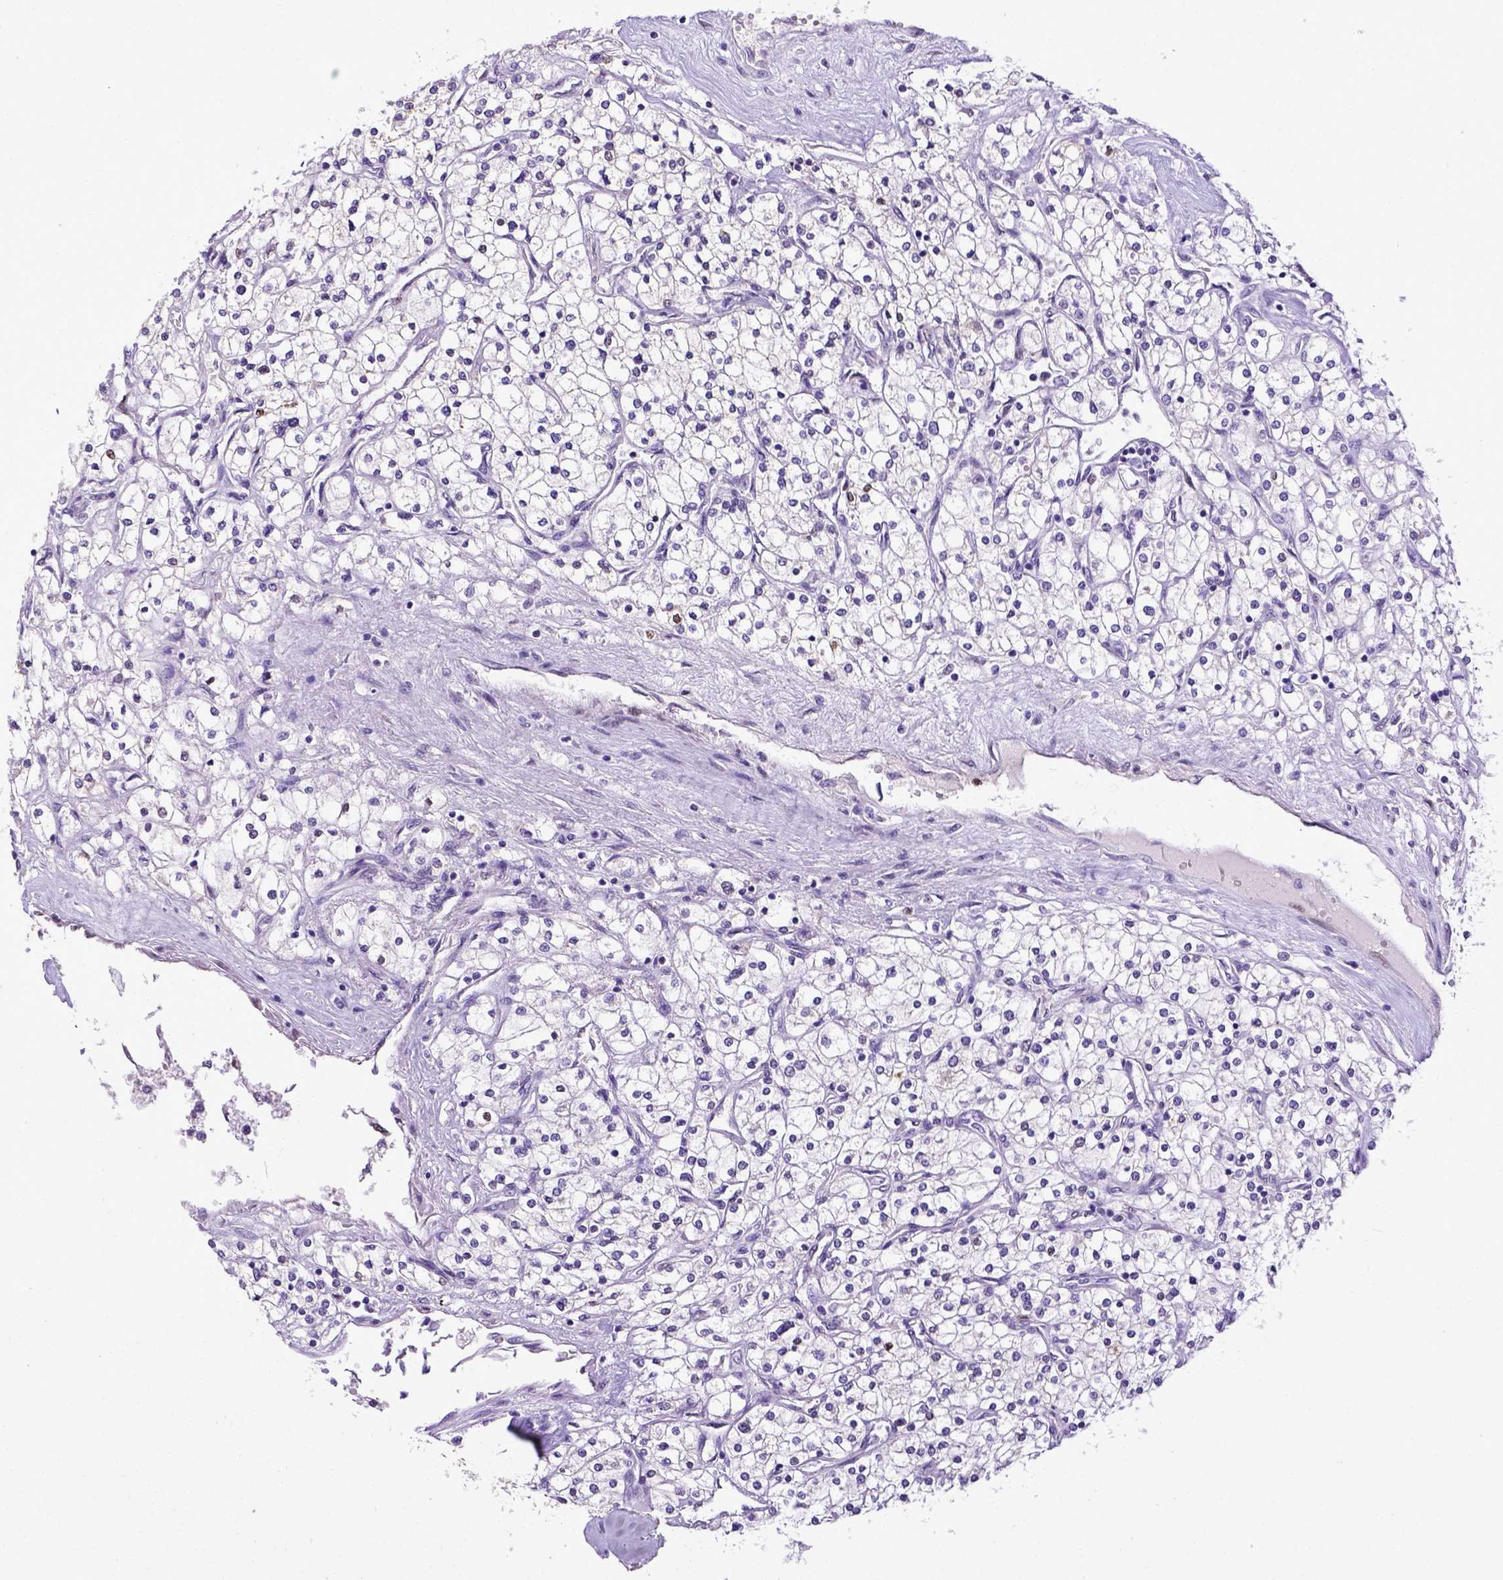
{"staining": {"intensity": "negative", "quantity": "none", "location": "none"}, "tissue": "renal cancer", "cell_type": "Tumor cells", "image_type": "cancer", "snomed": [{"axis": "morphology", "description": "Adenocarcinoma, NOS"}, {"axis": "topography", "description": "Kidney"}], "caption": "This is a histopathology image of immunohistochemistry (IHC) staining of renal cancer (adenocarcinoma), which shows no positivity in tumor cells.", "gene": "CDKN1A", "patient": {"sex": "male", "age": 80}}